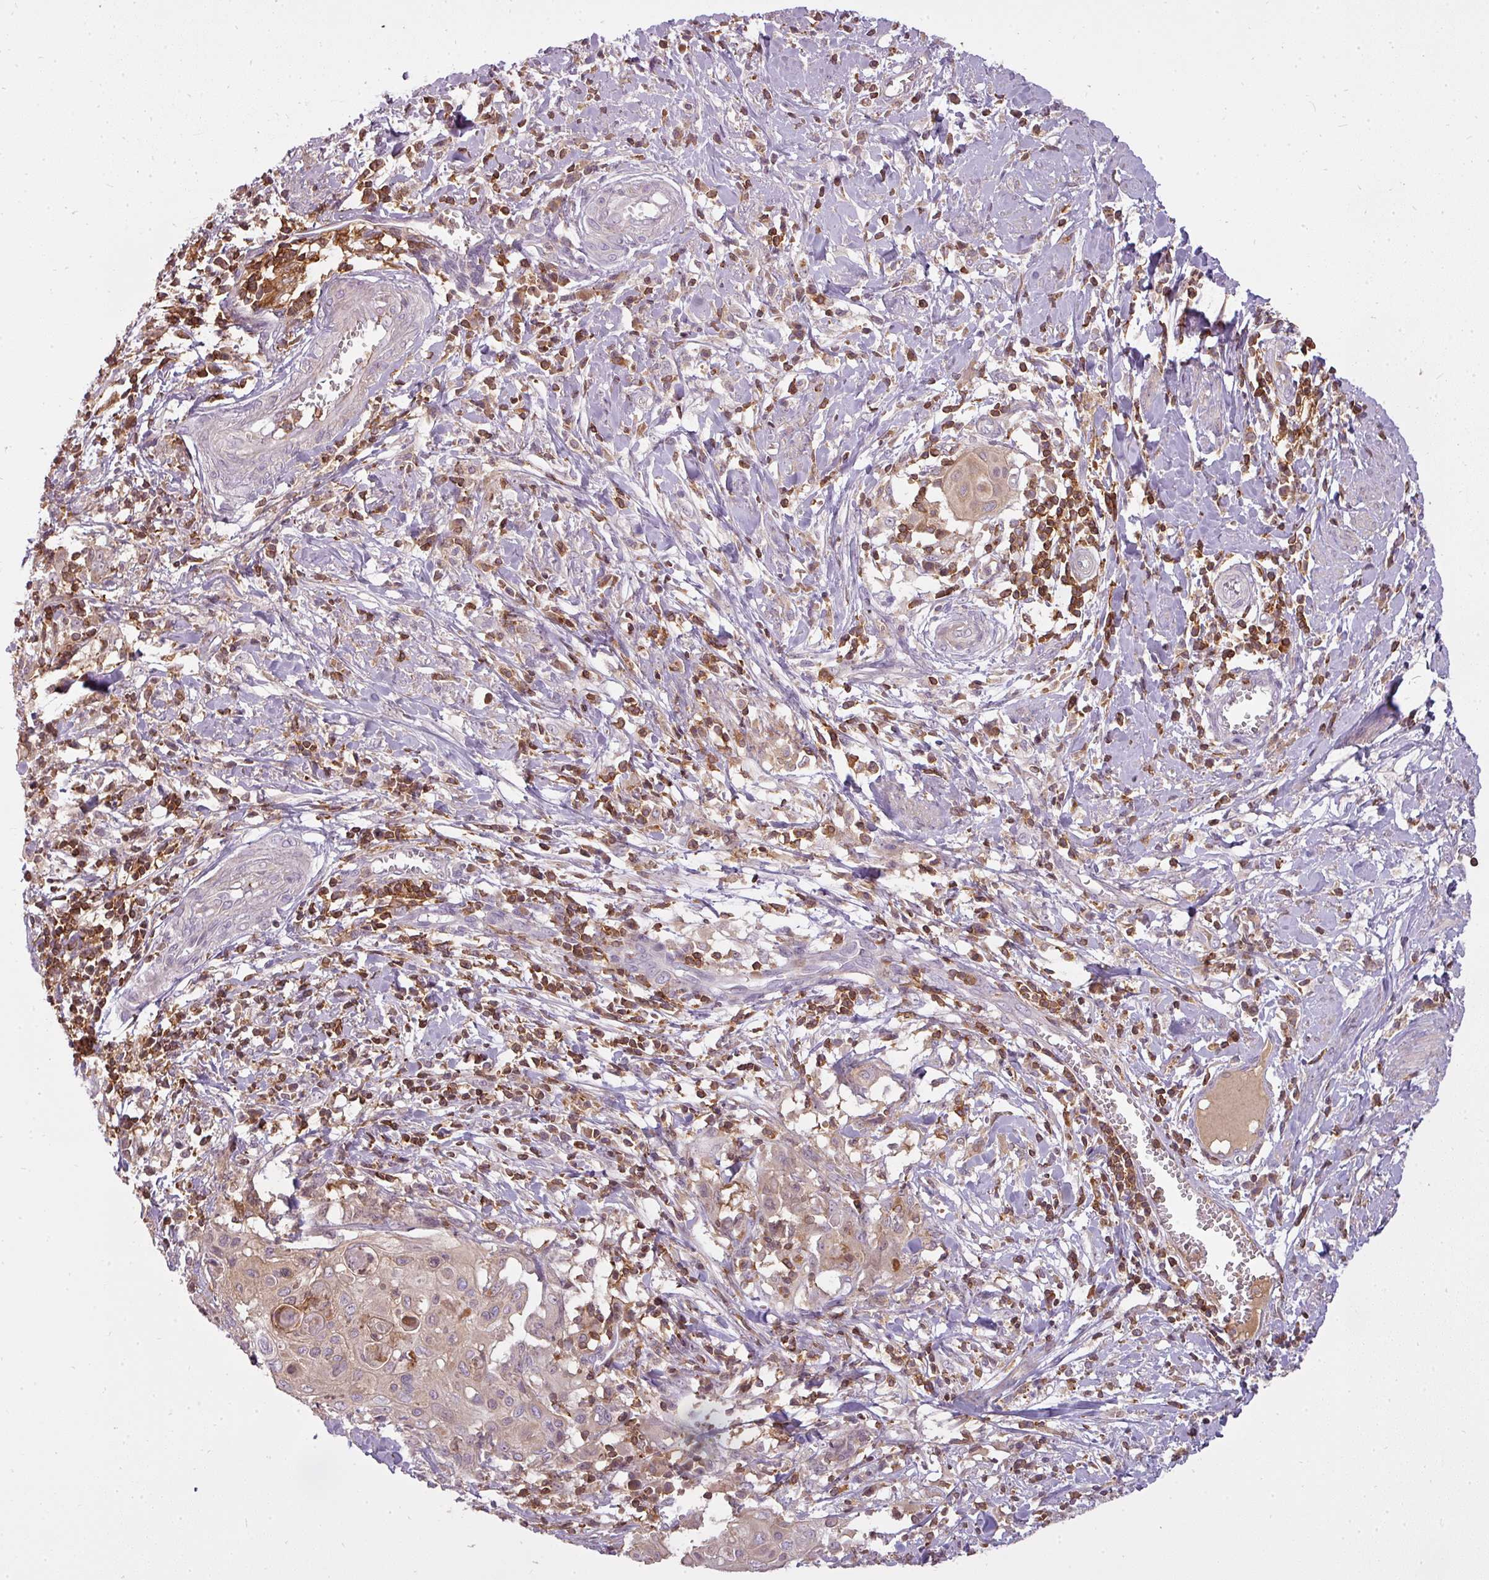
{"staining": {"intensity": "weak", "quantity": "25%-75%", "location": "cytoplasmic/membranous"}, "tissue": "cervical cancer", "cell_type": "Tumor cells", "image_type": "cancer", "snomed": [{"axis": "morphology", "description": "Squamous cell carcinoma, NOS"}, {"axis": "topography", "description": "Cervix"}], "caption": "Cervical squamous cell carcinoma stained with immunohistochemistry exhibits weak cytoplasmic/membranous expression in approximately 25%-75% of tumor cells.", "gene": "STK4", "patient": {"sex": "female", "age": 39}}